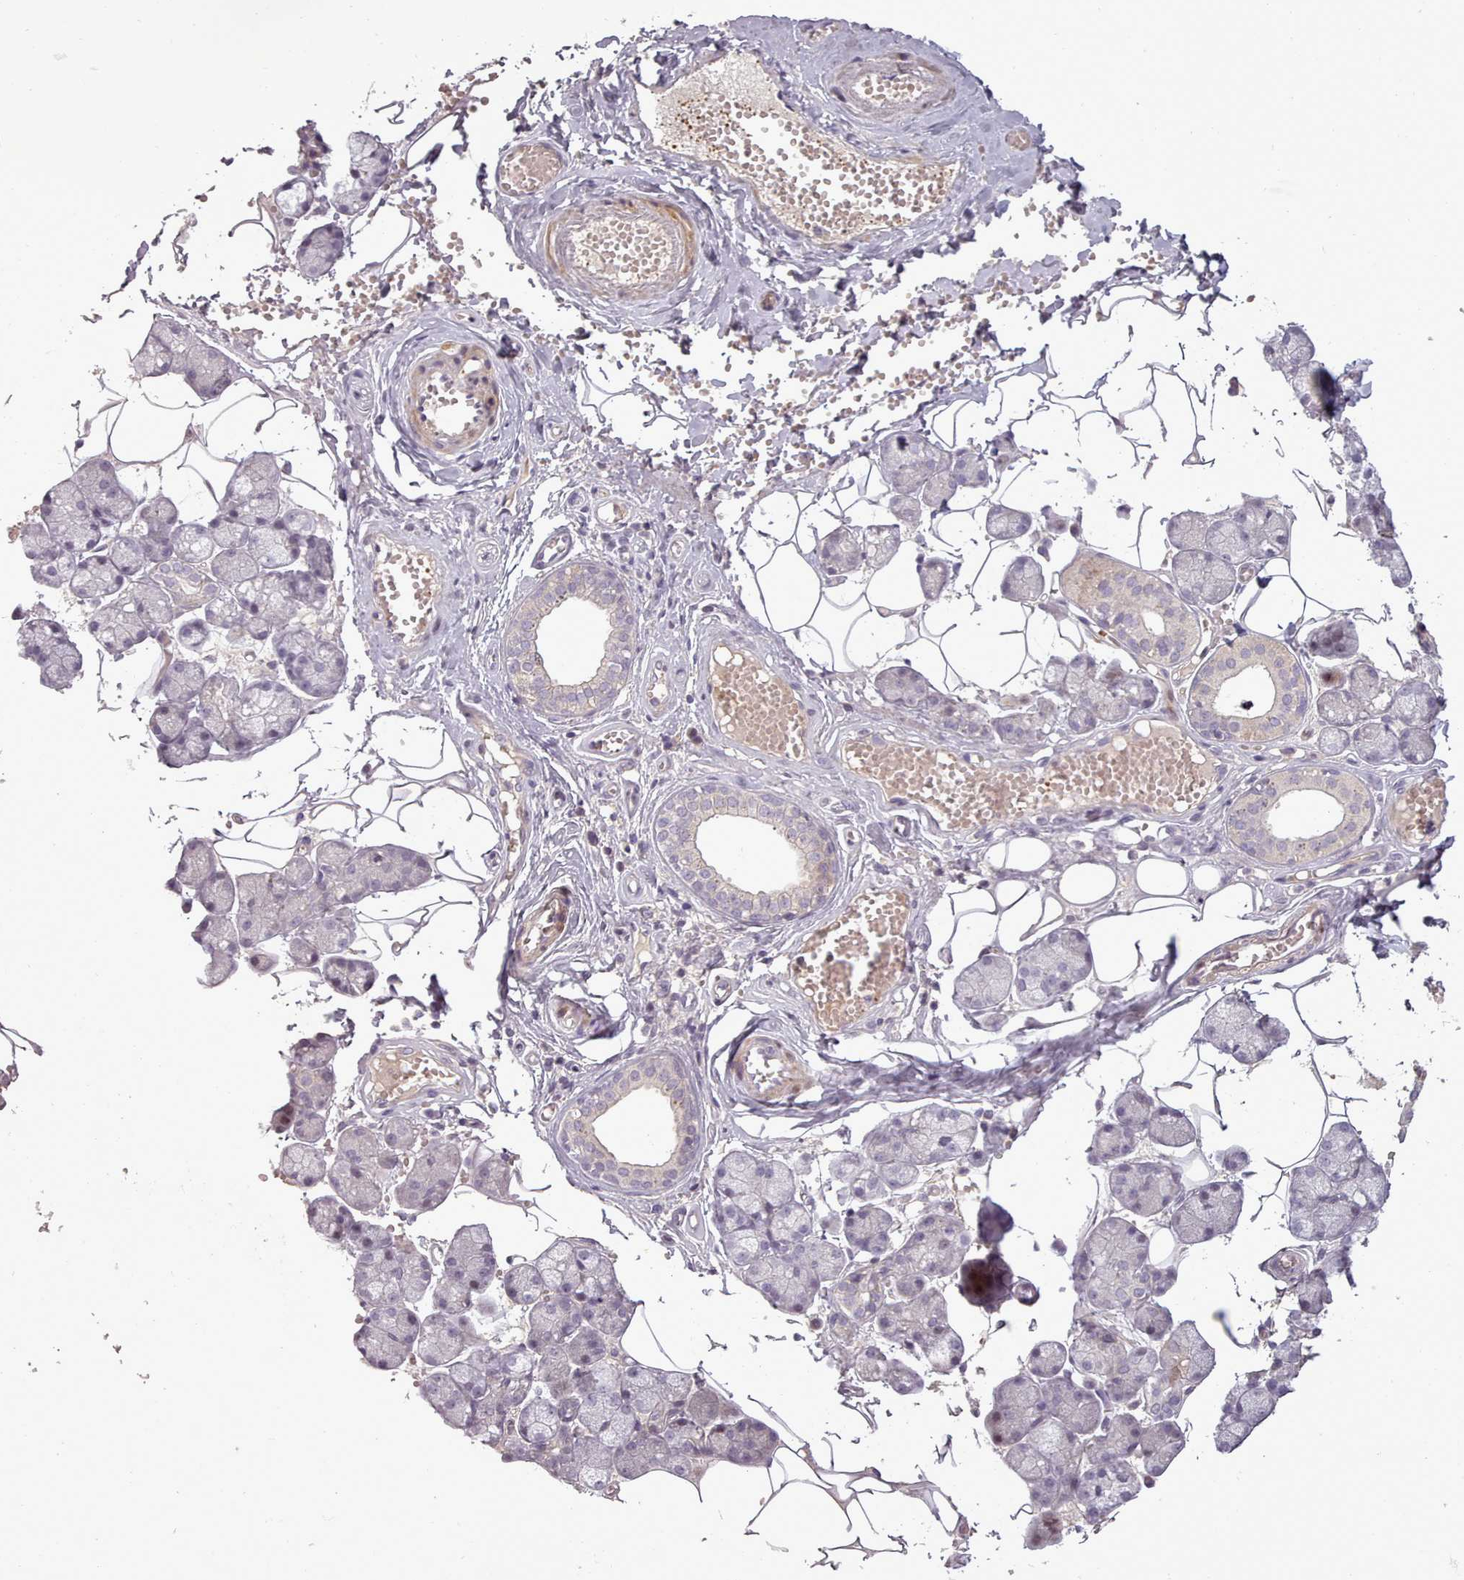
{"staining": {"intensity": "weak", "quantity": "<25%", "location": "cytoplasmic/membranous"}, "tissue": "salivary gland", "cell_type": "Glandular cells", "image_type": "normal", "snomed": [{"axis": "morphology", "description": "Normal tissue, NOS"}, {"axis": "topography", "description": "Salivary gland"}], "caption": "IHC of unremarkable human salivary gland exhibits no expression in glandular cells.", "gene": "LEFTY1", "patient": {"sex": "male", "age": 62}}